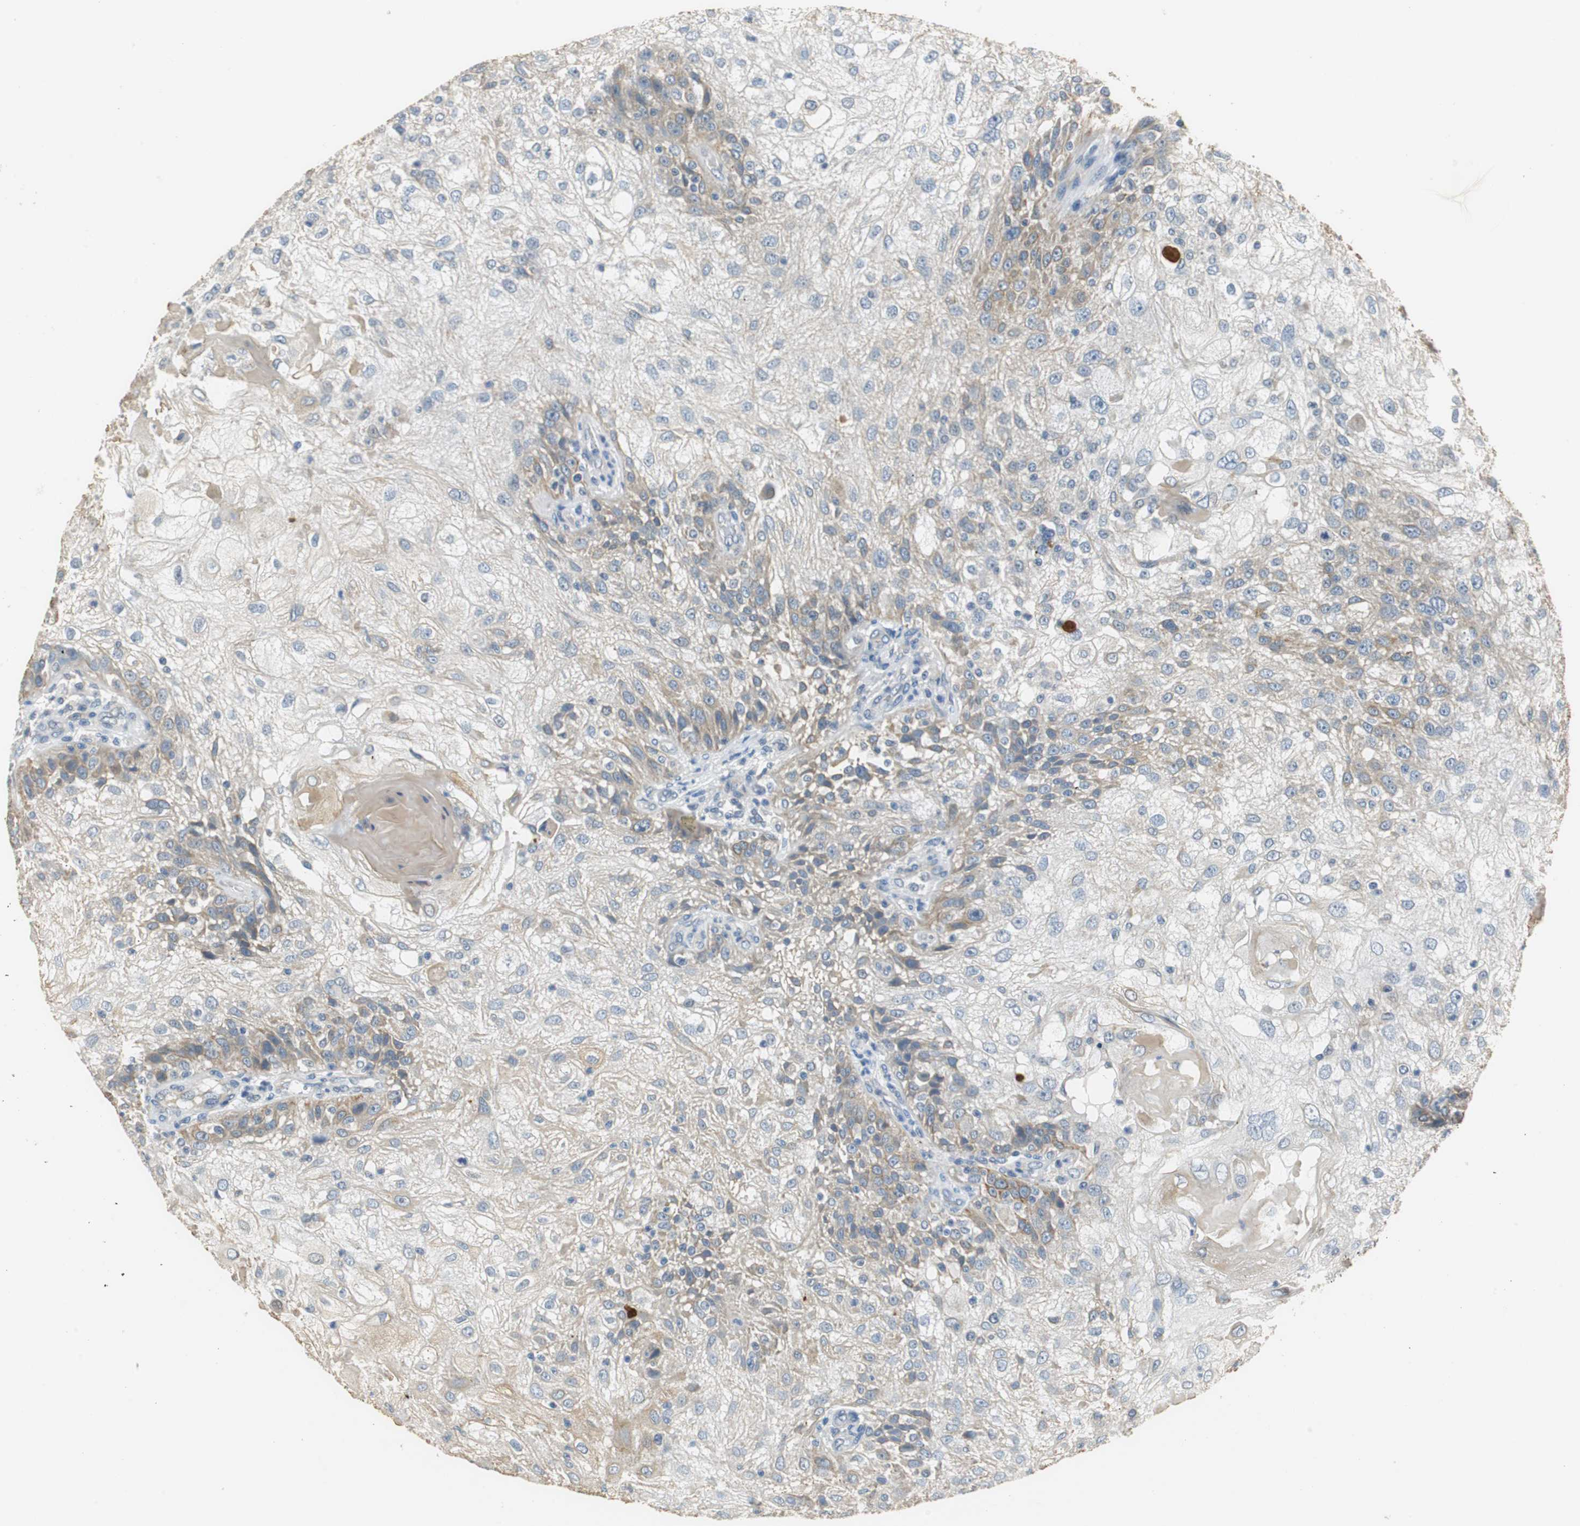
{"staining": {"intensity": "moderate", "quantity": "25%-75%", "location": "cytoplasmic/membranous"}, "tissue": "skin cancer", "cell_type": "Tumor cells", "image_type": "cancer", "snomed": [{"axis": "morphology", "description": "Normal tissue, NOS"}, {"axis": "morphology", "description": "Squamous cell carcinoma, NOS"}, {"axis": "topography", "description": "Skin"}], "caption": "Human skin cancer (squamous cell carcinoma) stained with a brown dye demonstrates moderate cytoplasmic/membranous positive expression in about 25%-75% of tumor cells.", "gene": "FADS2", "patient": {"sex": "female", "age": 83}}